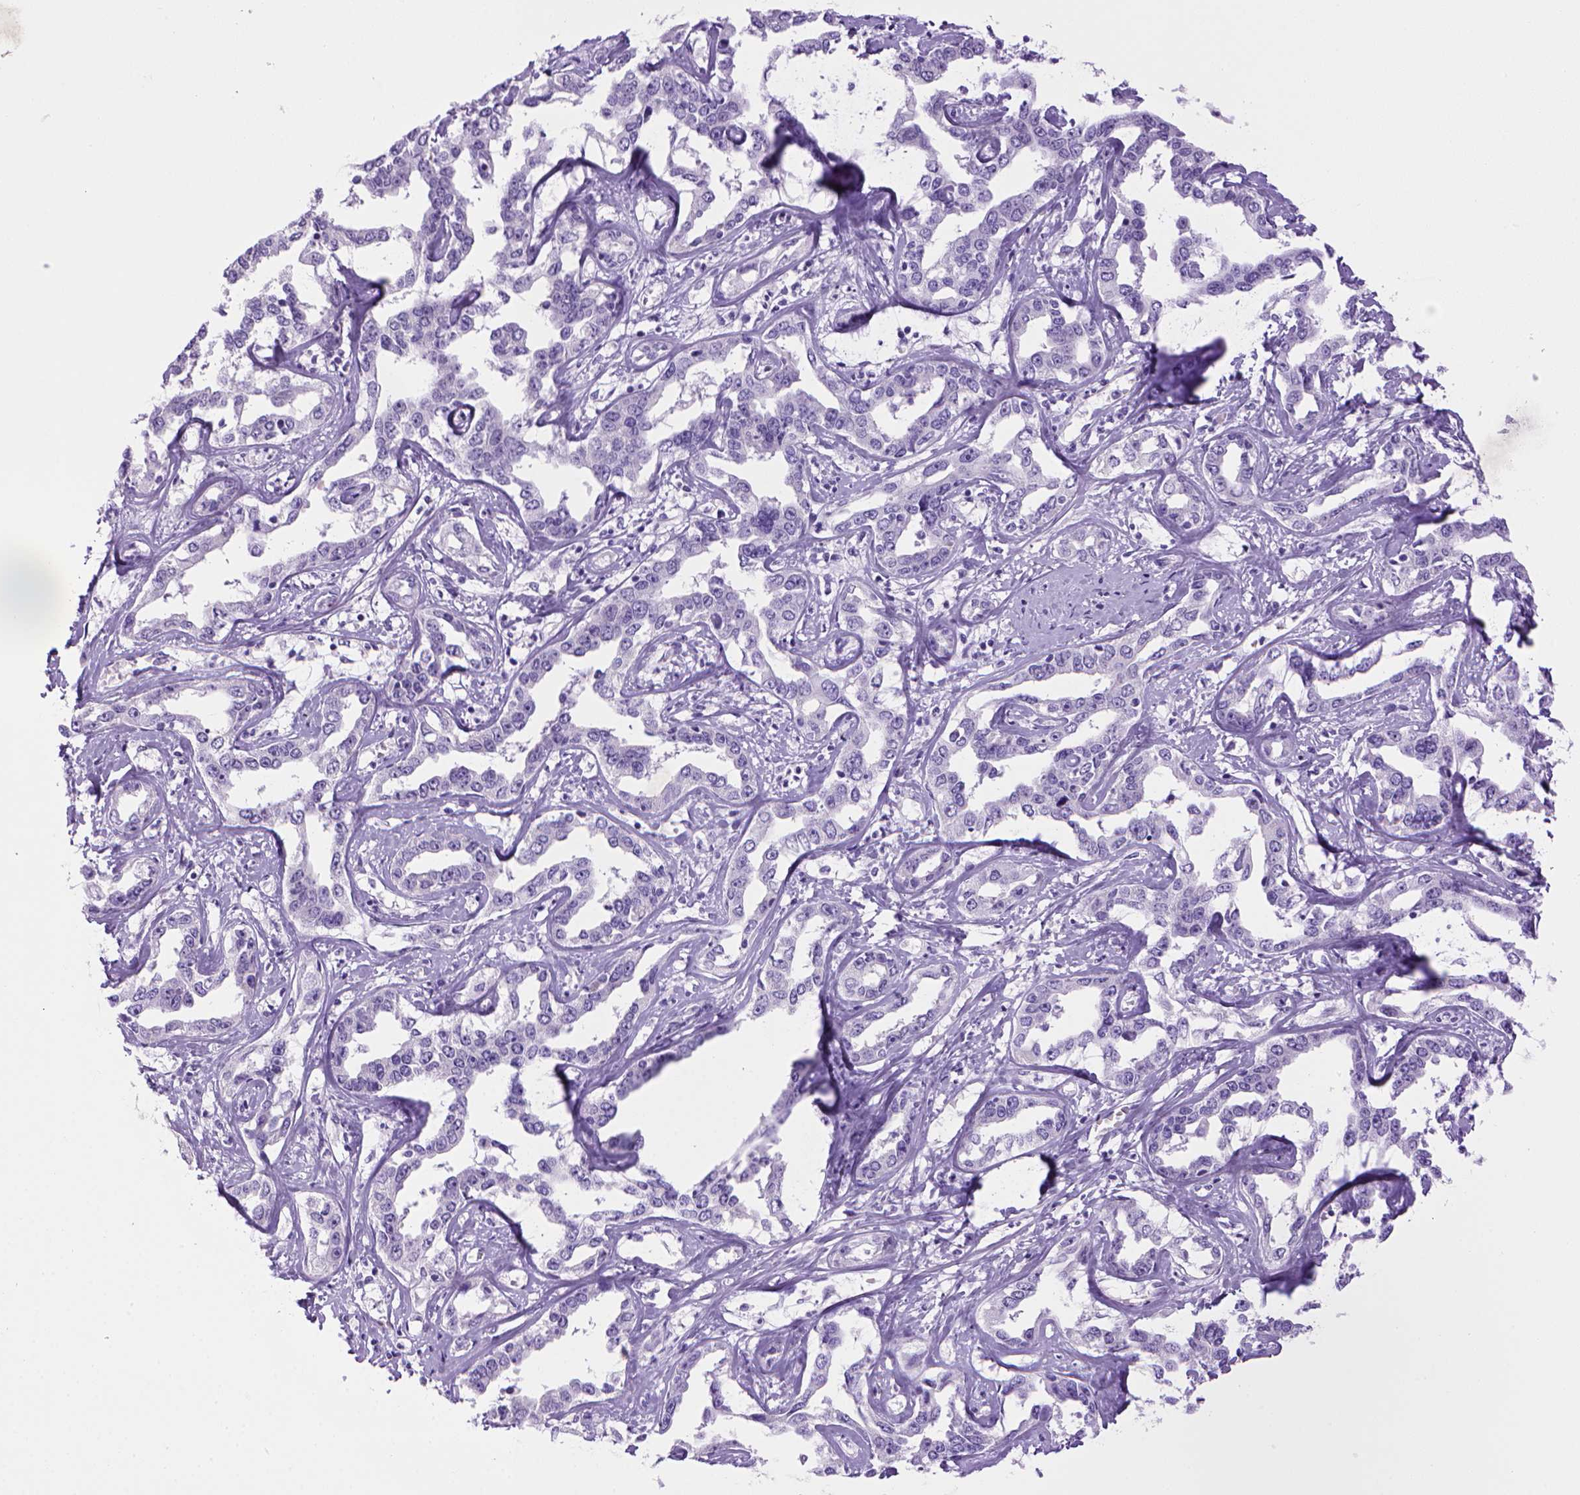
{"staining": {"intensity": "negative", "quantity": "none", "location": "none"}, "tissue": "liver cancer", "cell_type": "Tumor cells", "image_type": "cancer", "snomed": [{"axis": "morphology", "description": "Cholangiocarcinoma"}, {"axis": "topography", "description": "Liver"}], "caption": "Tumor cells are negative for protein expression in human liver cancer. (Stains: DAB immunohistochemistry with hematoxylin counter stain, Microscopy: brightfield microscopy at high magnification).", "gene": "SGCG", "patient": {"sex": "male", "age": 59}}